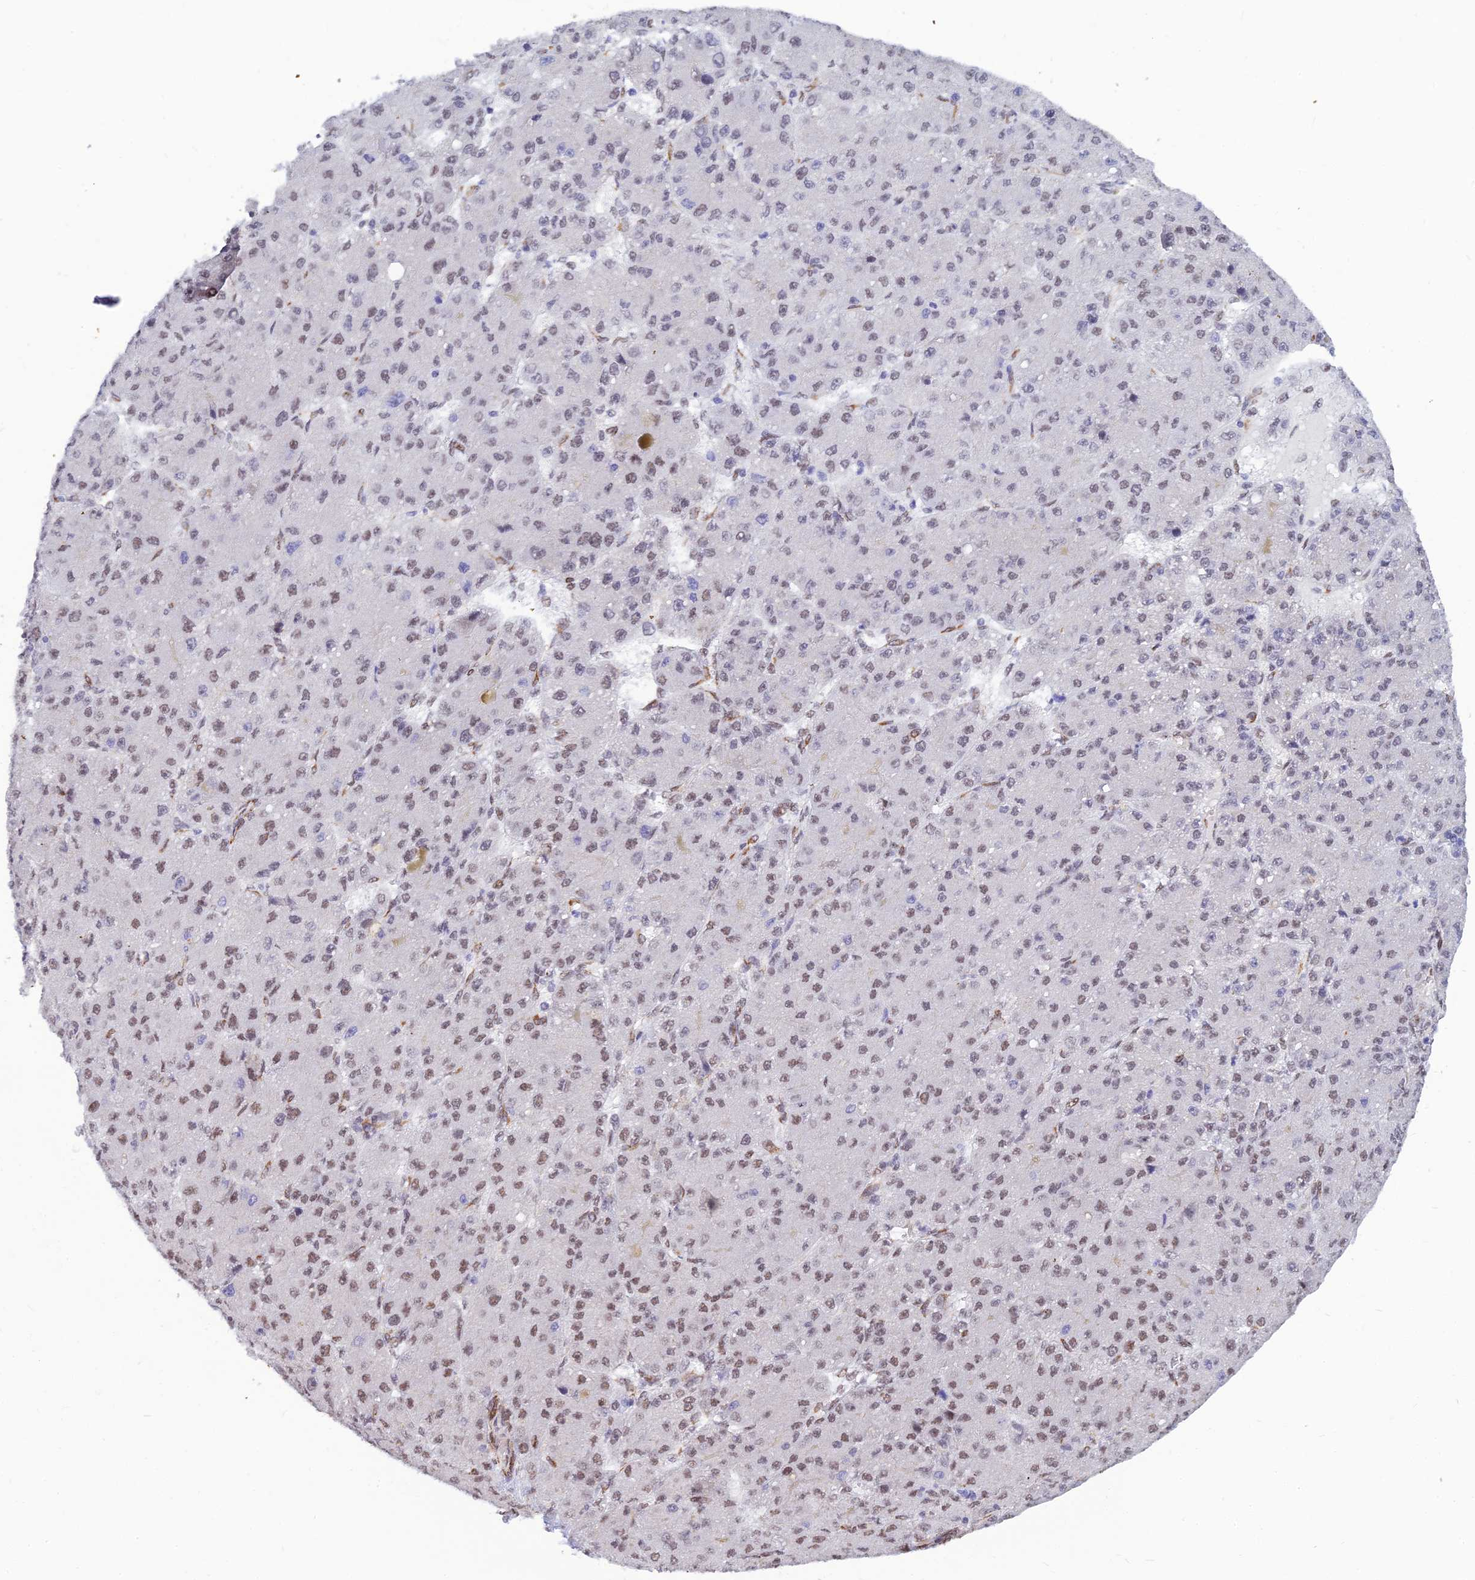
{"staining": {"intensity": "moderate", "quantity": ">75%", "location": "nuclear"}, "tissue": "liver cancer", "cell_type": "Tumor cells", "image_type": "cancer", "snomed": [{"axis": "morphology", "description": "Carcinoma, Hepatocellular, NOS"}, {"axis": "topography", "description": "Liver"}], "caption": "Immunohistochemistry (IHC) of human liver cancer demonstrates medium levels of moderate nuclear expression in about >75% of tumor cells. The staining was performed using DAB (3,3'-diaminobenzidine), with brown indicating positive protein expression. Nuclei are stained blue with hematoxylin.", "gene": "CLK4", "patient": {"sex": "male", "age": 67}}